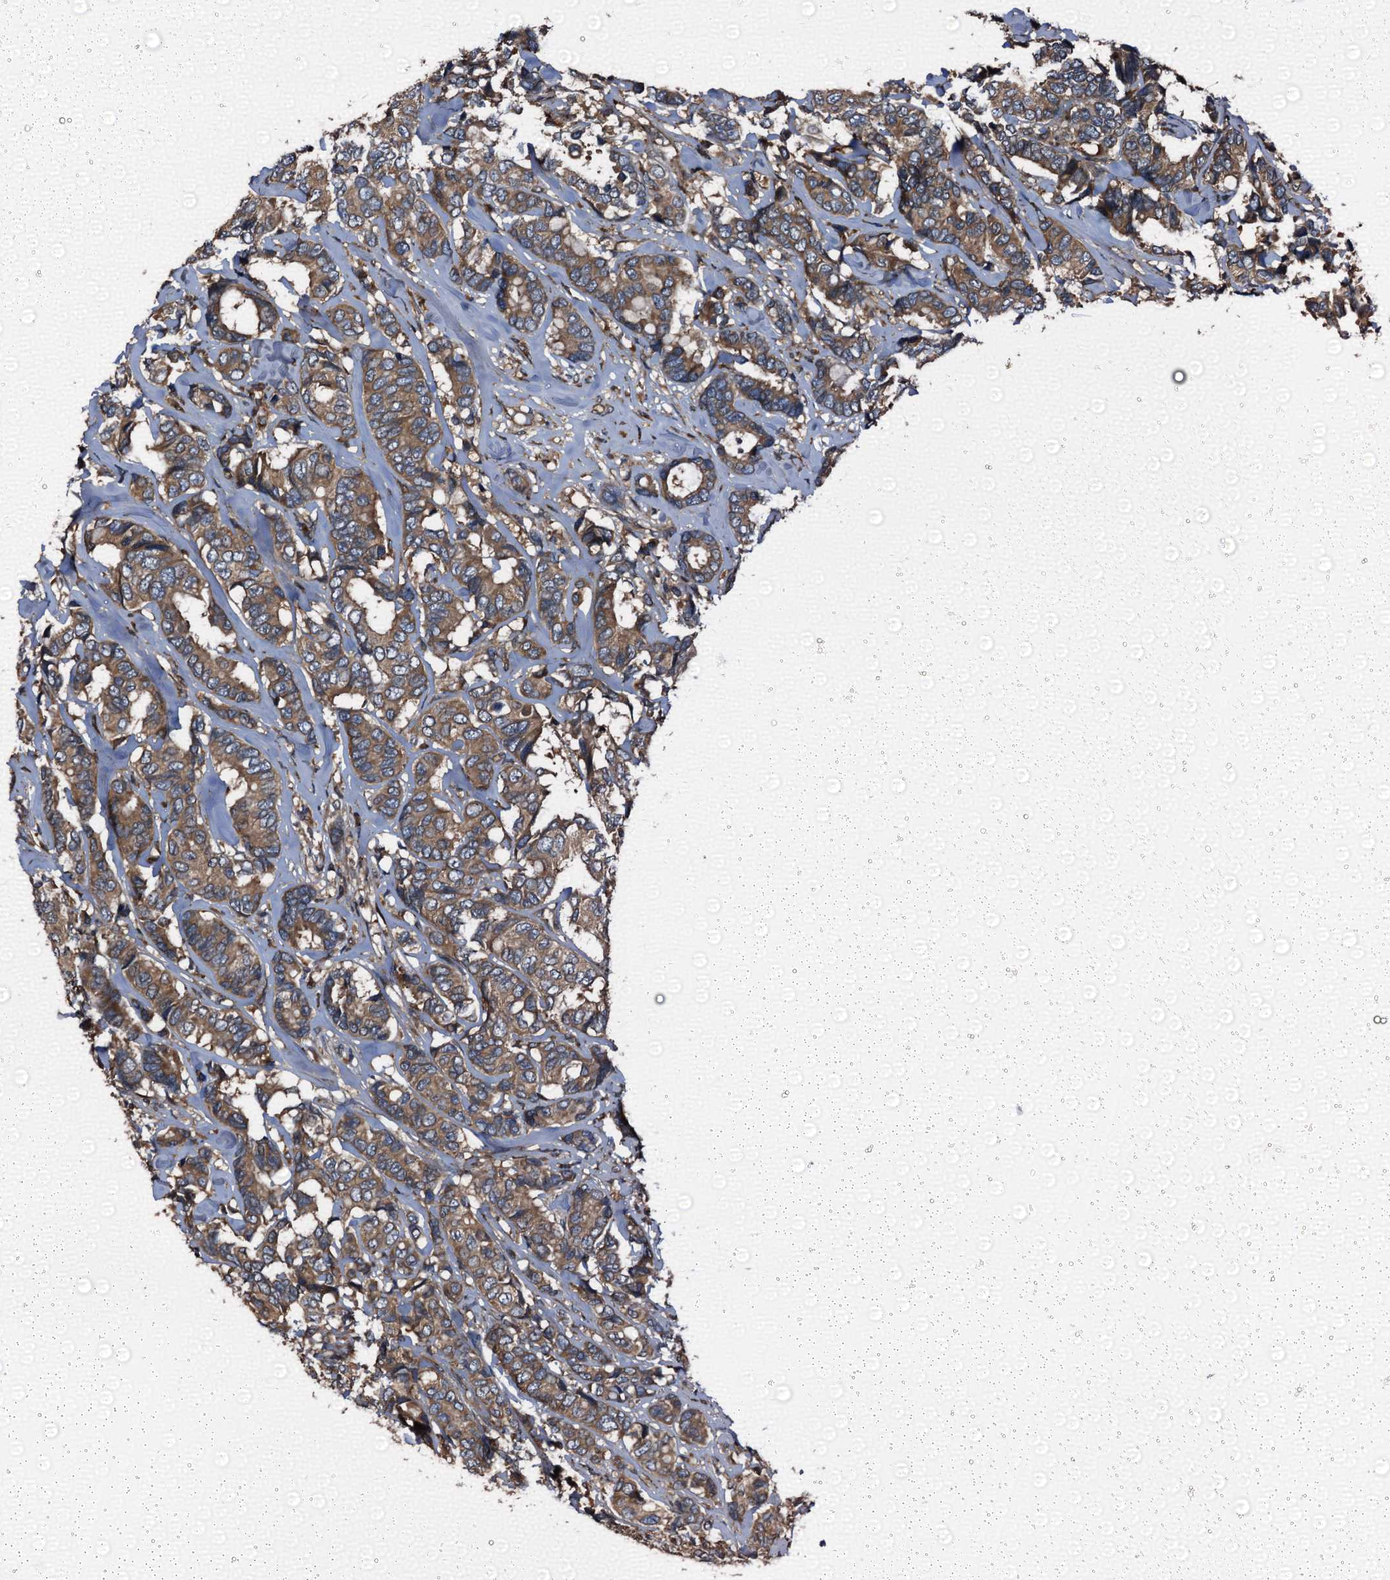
{"staining": {"intensity": "moderate", "quantity": ">75%", "location": "cytoplasmic/membranous"}, "tissue": "breast cancer", "cell_type": "Tumor cells", "image_type": "cancer", "snomed": [{"axis": "morphology", "description": "Duct carcinoma"}, {"axis": "topography", "description": "Breast"}], "caption": "Immunohistochemistry (DAB) staining of human breast cancer (invasive ductal carcinoma) shows moderate cytoplasmic/membranous protein expression in about >75% of tumor cells.", "gene": "PEX5", "patient": {"sex": "female", "age": 87}}